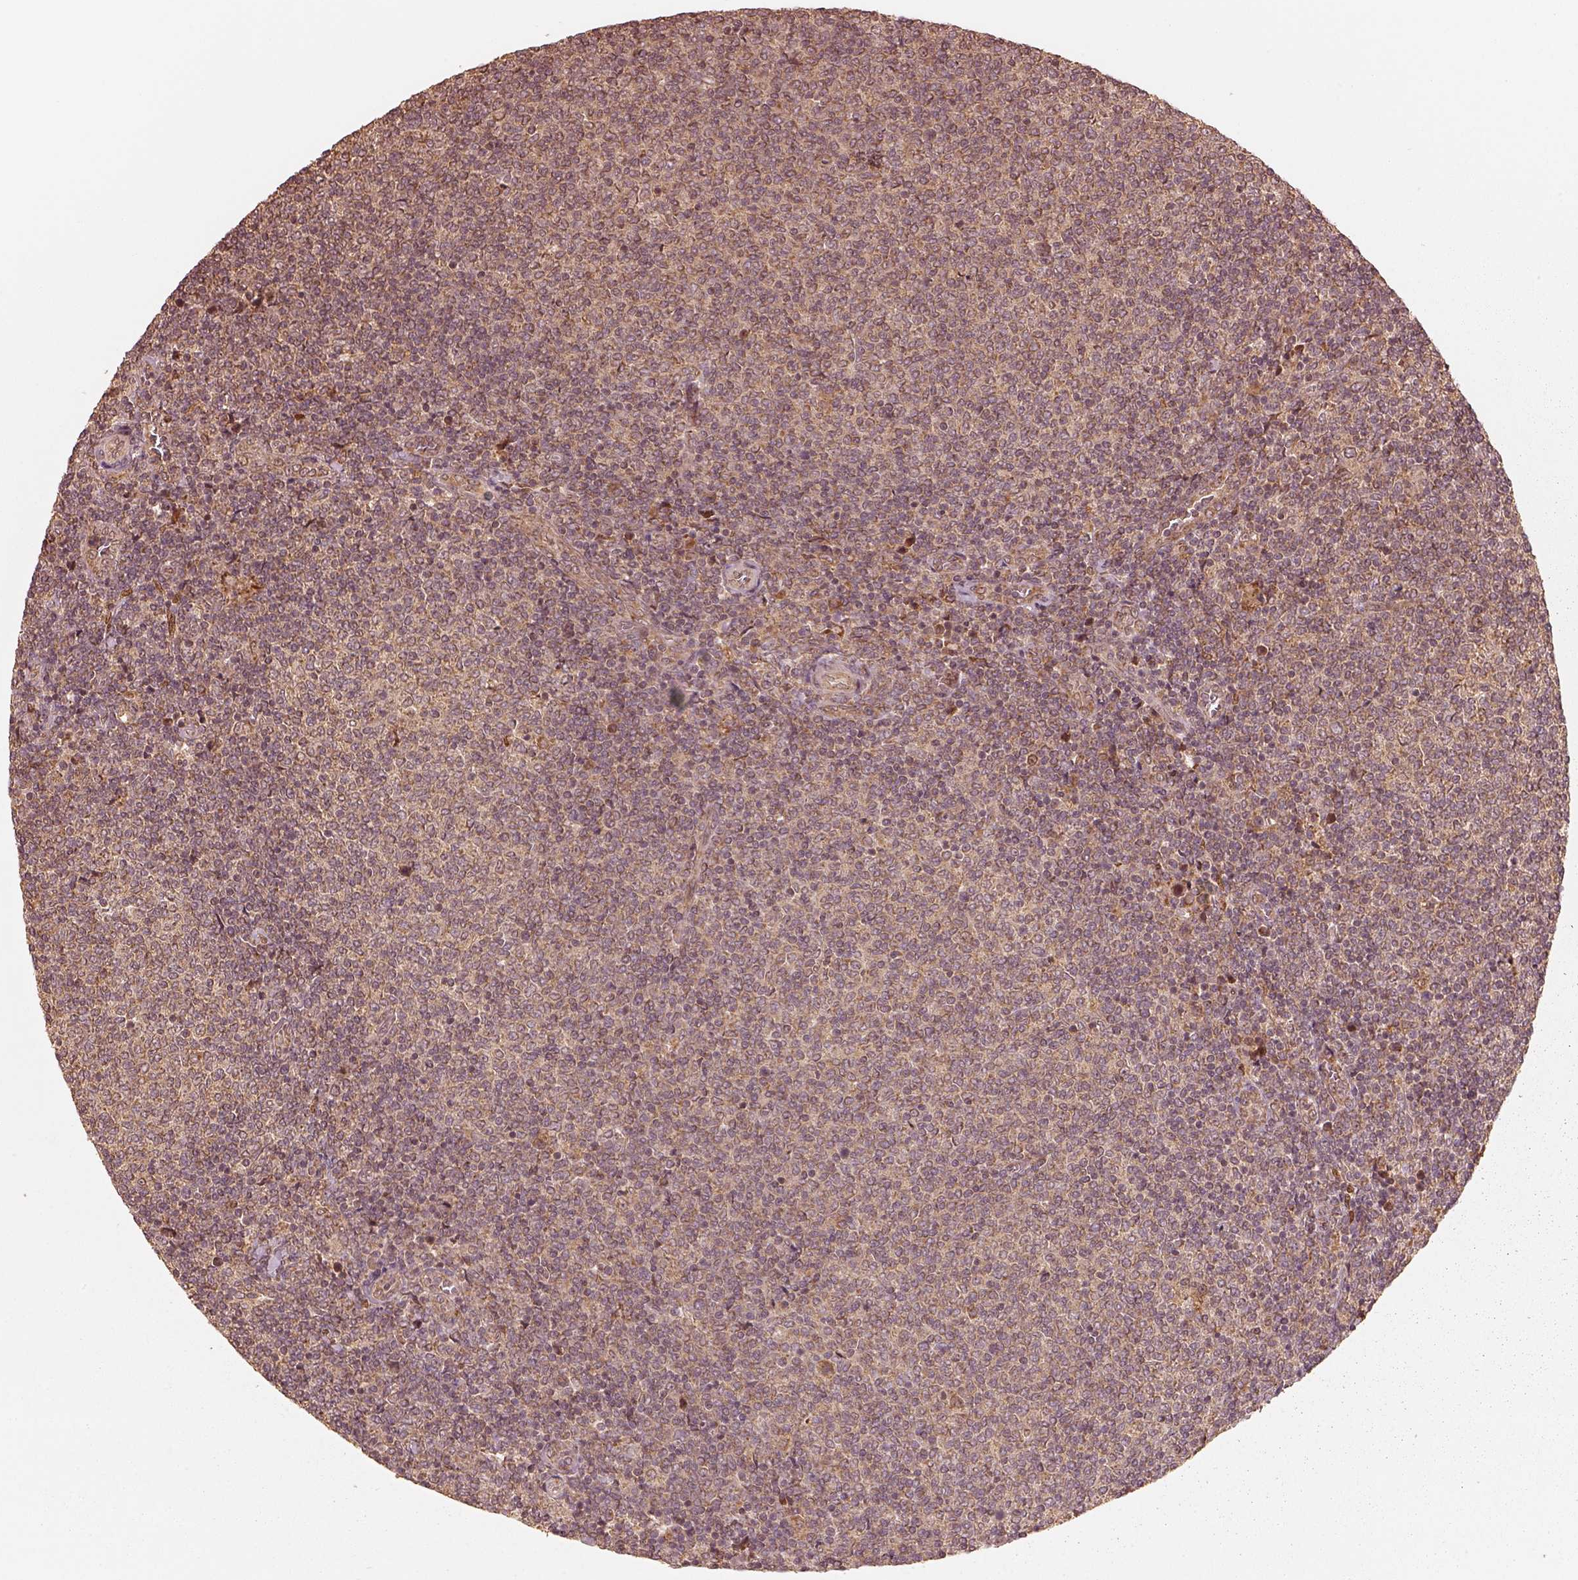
{"staining": {"intensity": "moderate", "quantity": ">75%", "location": "cytoplasmic/membranous"}, "tissue": "lymphoma", "cell_type": "Tumor cells", "image_type": "cancer", "snomed": [{"axis": "morphology", "description": "Malignant lymphoma, non-Hodgkin's type, Low grade"}, {"axis": "topography", "description": "Lymph node"}], "caption": "High-power microscopy captured an IHC image of lymphoma, revealing moderate cytoplasmic/membranous positivity in approximately >75% of tumor cells. Ihc stains the protein in brown and the nuclei are stained blue.", "gene": "DNAJC25", "patient": {"sex": "male", "age": 52}}